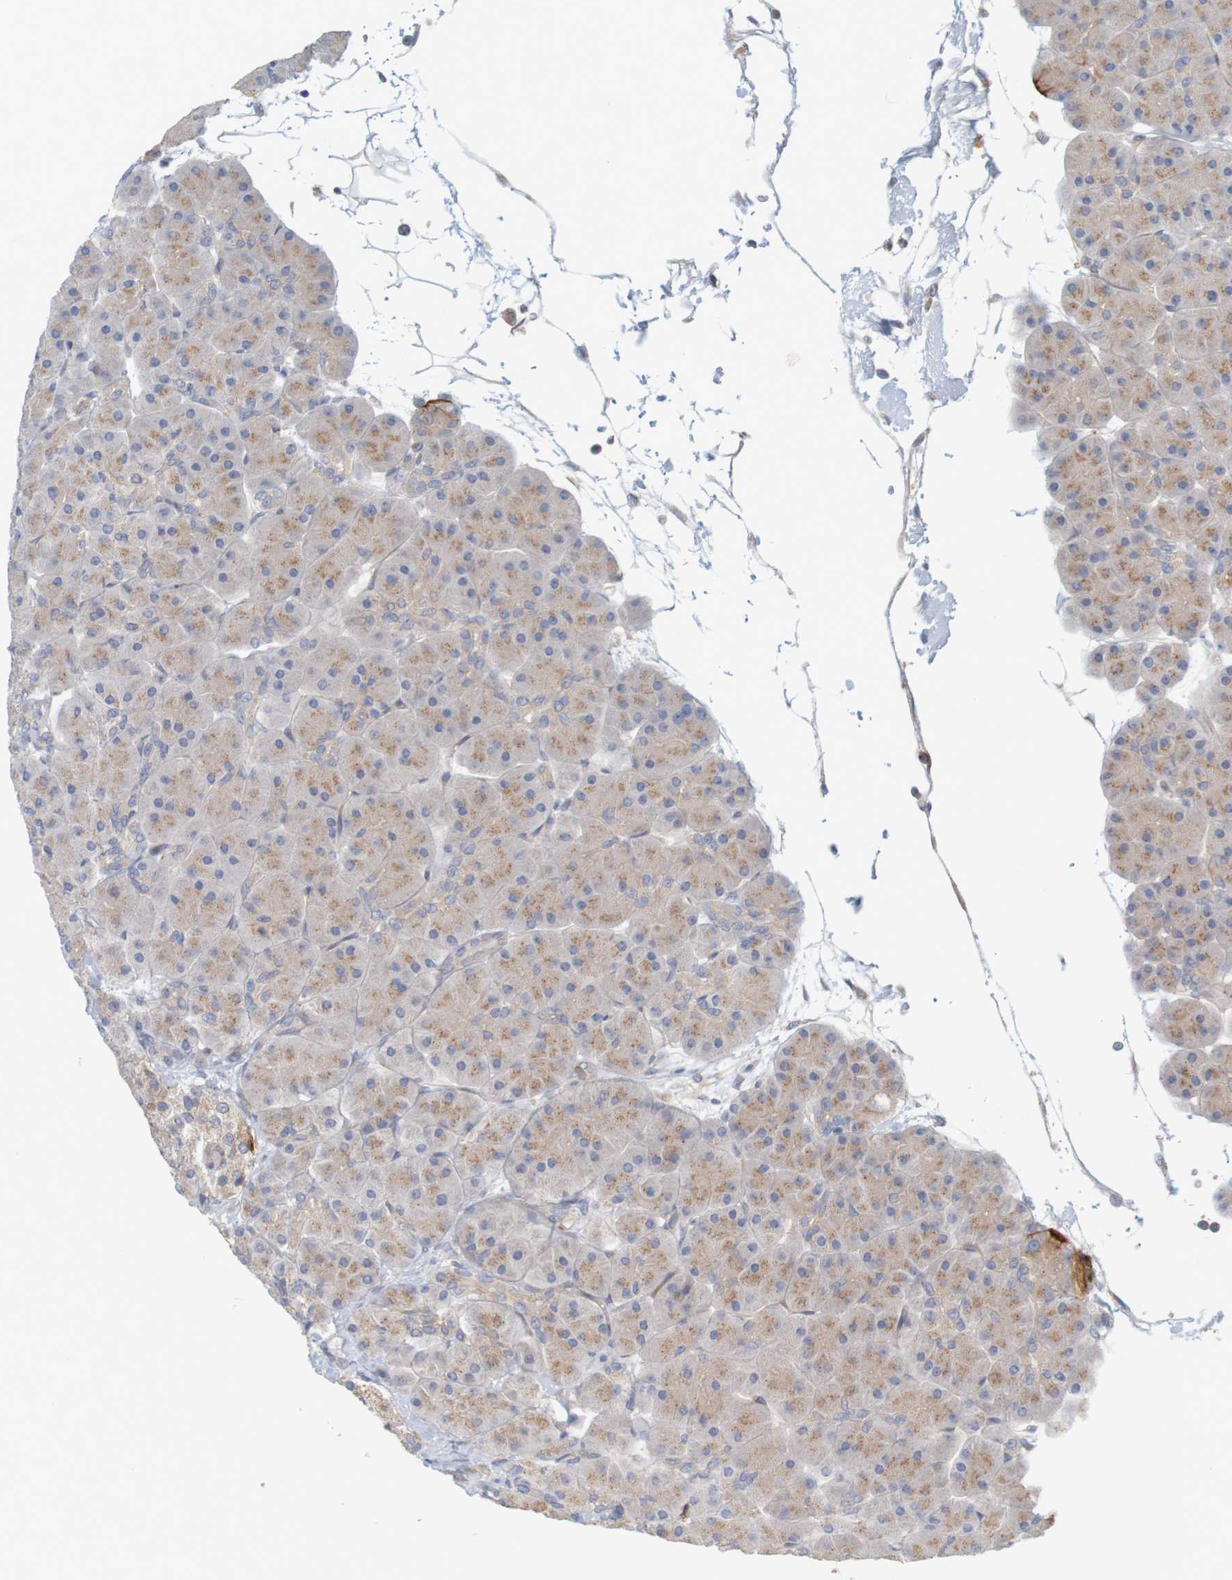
{"staining": {"intensity": "moderate", "quantity": ">75%", "location": "cytoplasmic/membranous"}, "tissue": "pancreas", "cell_type": "Exocrine glandular cells", "image_type": "normal", "snomed": [{"axis": "morphology", "description": "Normal tissue, NOS"}, {"axis": "topography", "description": "Pancreas"}], "caption": "An IHC image of unremarkable tissue is shown. Protein staining in brown shows moderate cytoplasmic/membranous positivity in pancreas within exocrine glandular cells.", "gene": "KRT23", "patient": {"sex": "male", "age": 66}}